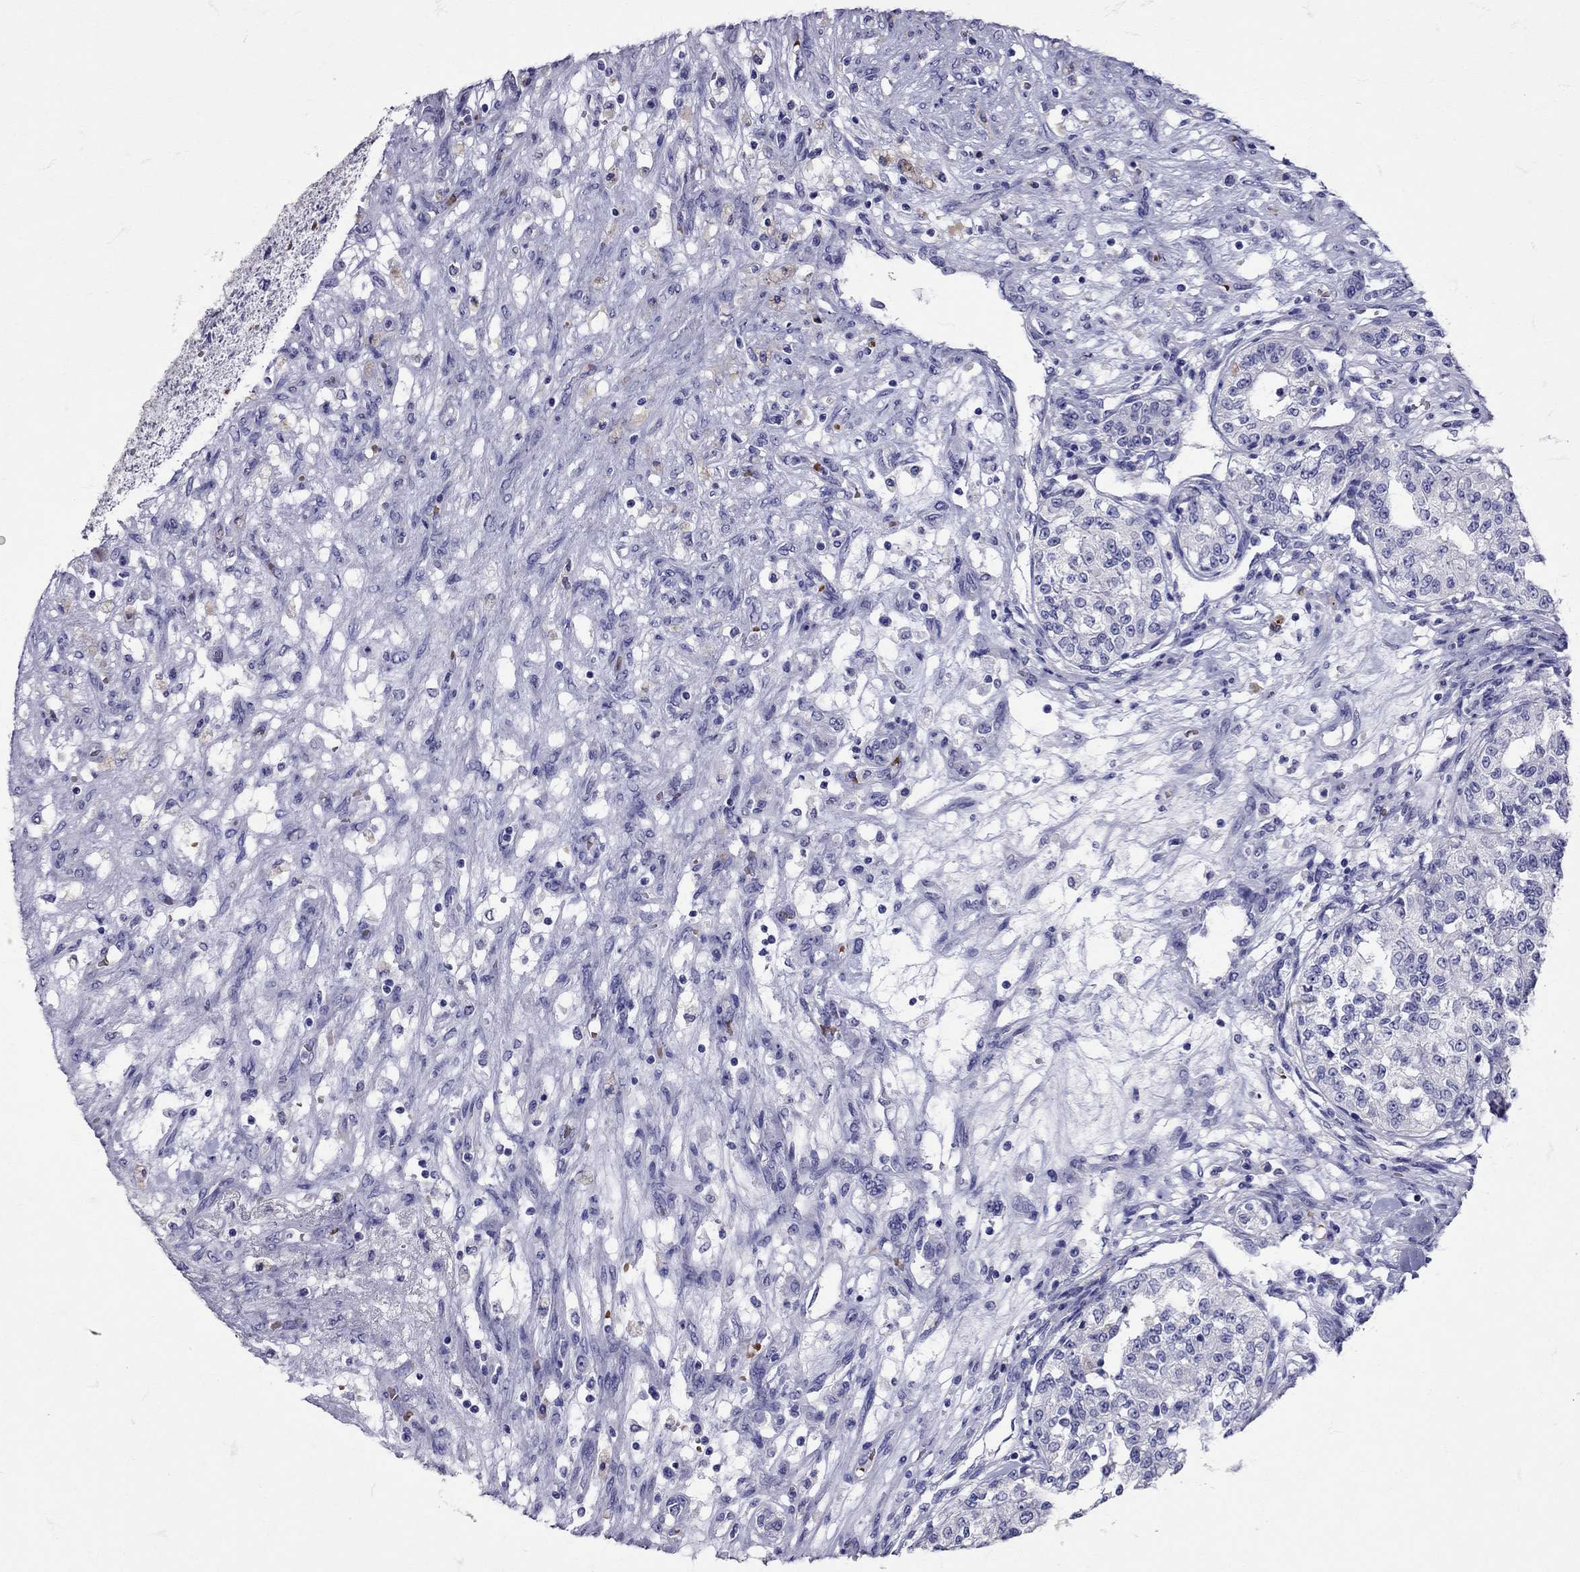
{"staining": {"intensity": "negative", "quantity": "none", "location": "none"}, "tissue": "renal cancer", "cell_type": "Tumor cells", "image_type": "cancer", "snomed": [{"axis": "morphology", "description": "Adenocarcinoma, NOS"}, {"axis": "topography", "description": "Kidney"}], "caption": "Tumor cells are negative for protein expression in human renal adenocarcinoma.", "gene": "TBR1", "patient": {"sex": "female", "age": 63}}